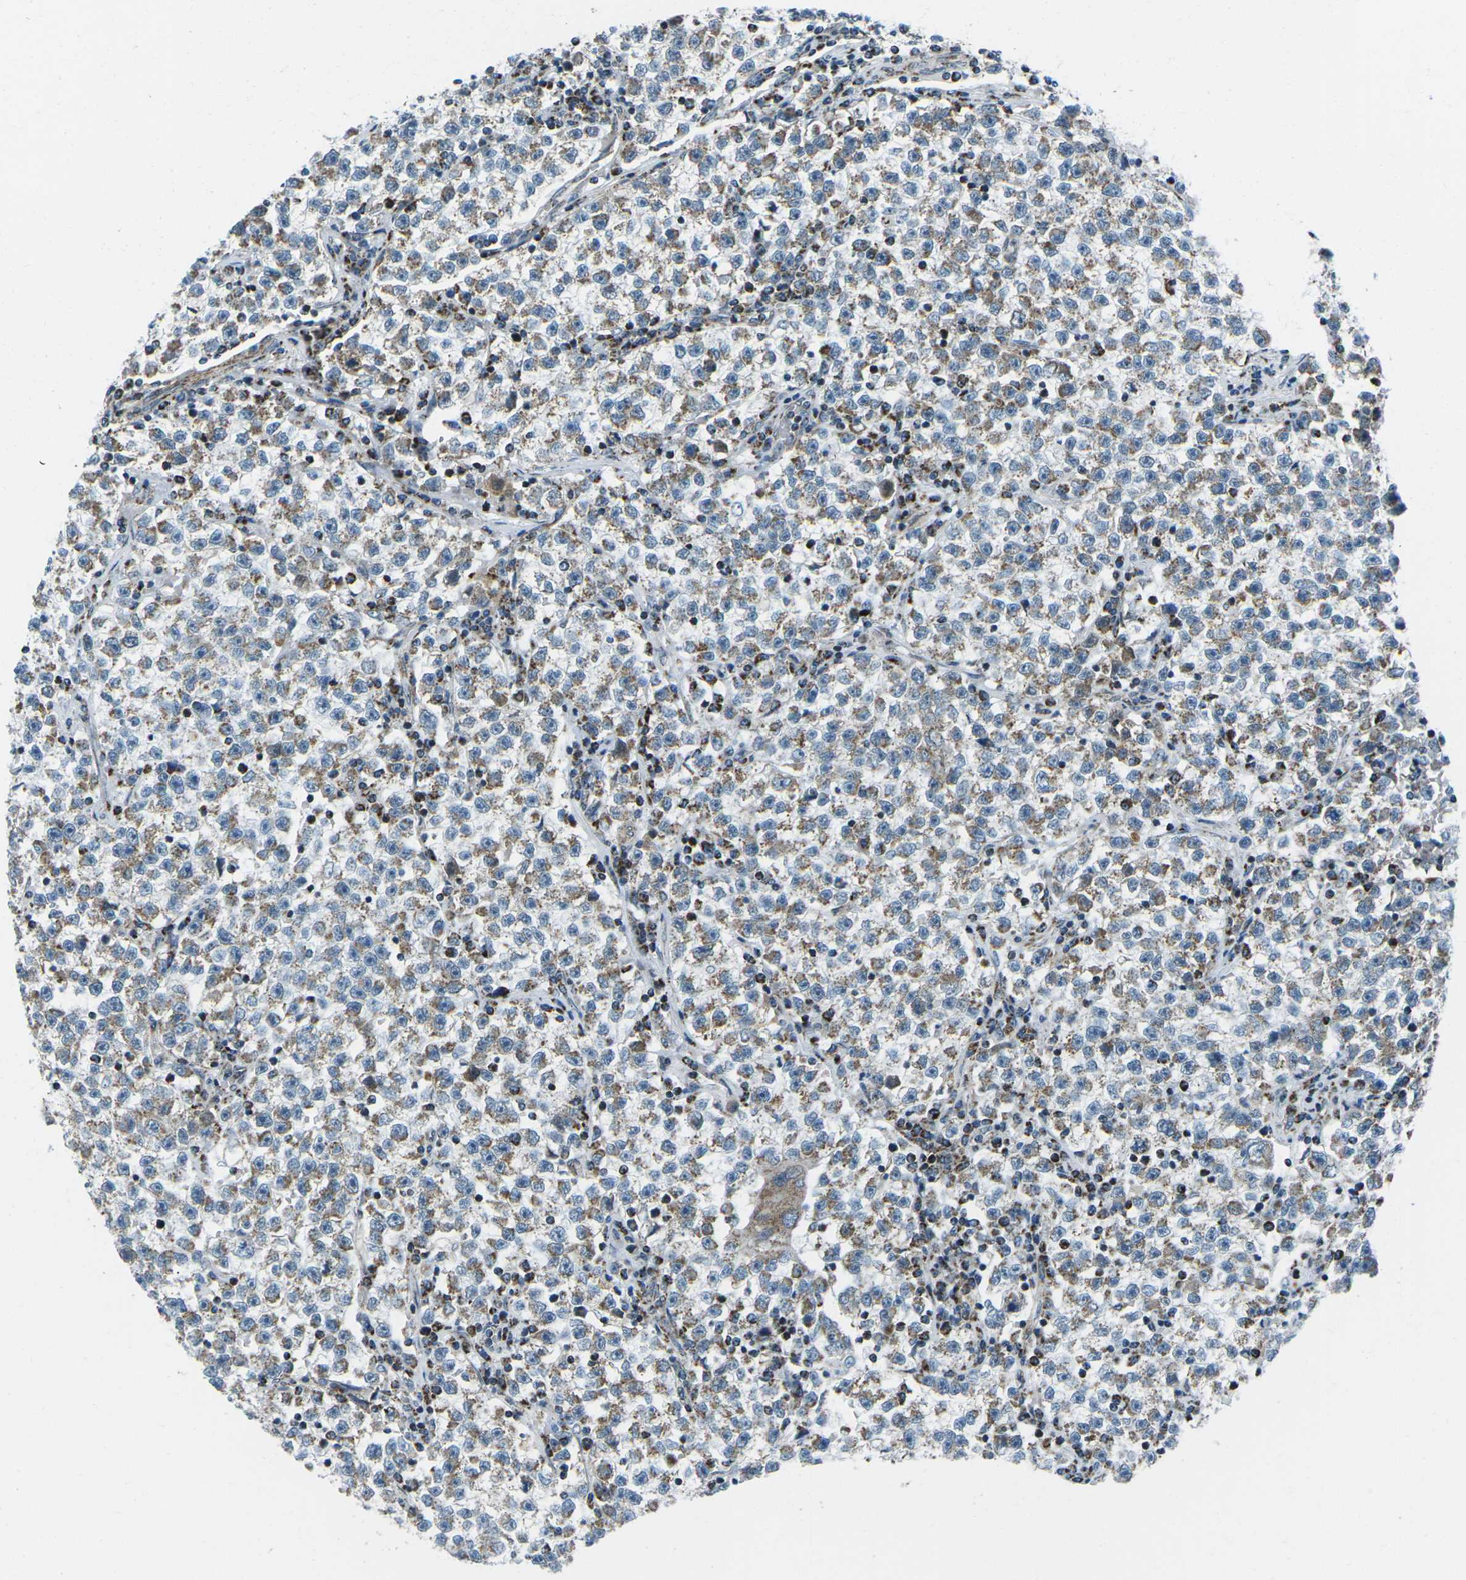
{"staining": {"intensity": "moderate", "quantity": ">75%", "location": "cytoplasmic/membranous"}, "tissue": "testis cancer", "cell_type": "Tumor cells", "image_type": "cancer", "snomed": [{"axis": "morphology", "description": "Seminoma, NOS"}, {"axis": "topography", "description": "Testis"}], "caption": "There is medium levels of moderate cytoplasmic/membranous positivity in tumor cells of testis seminoma, as demonstrated by immunohistochemical staining (brown color).", "gene": "RFESD", "patient": {"sex": "male", "age": 22}}